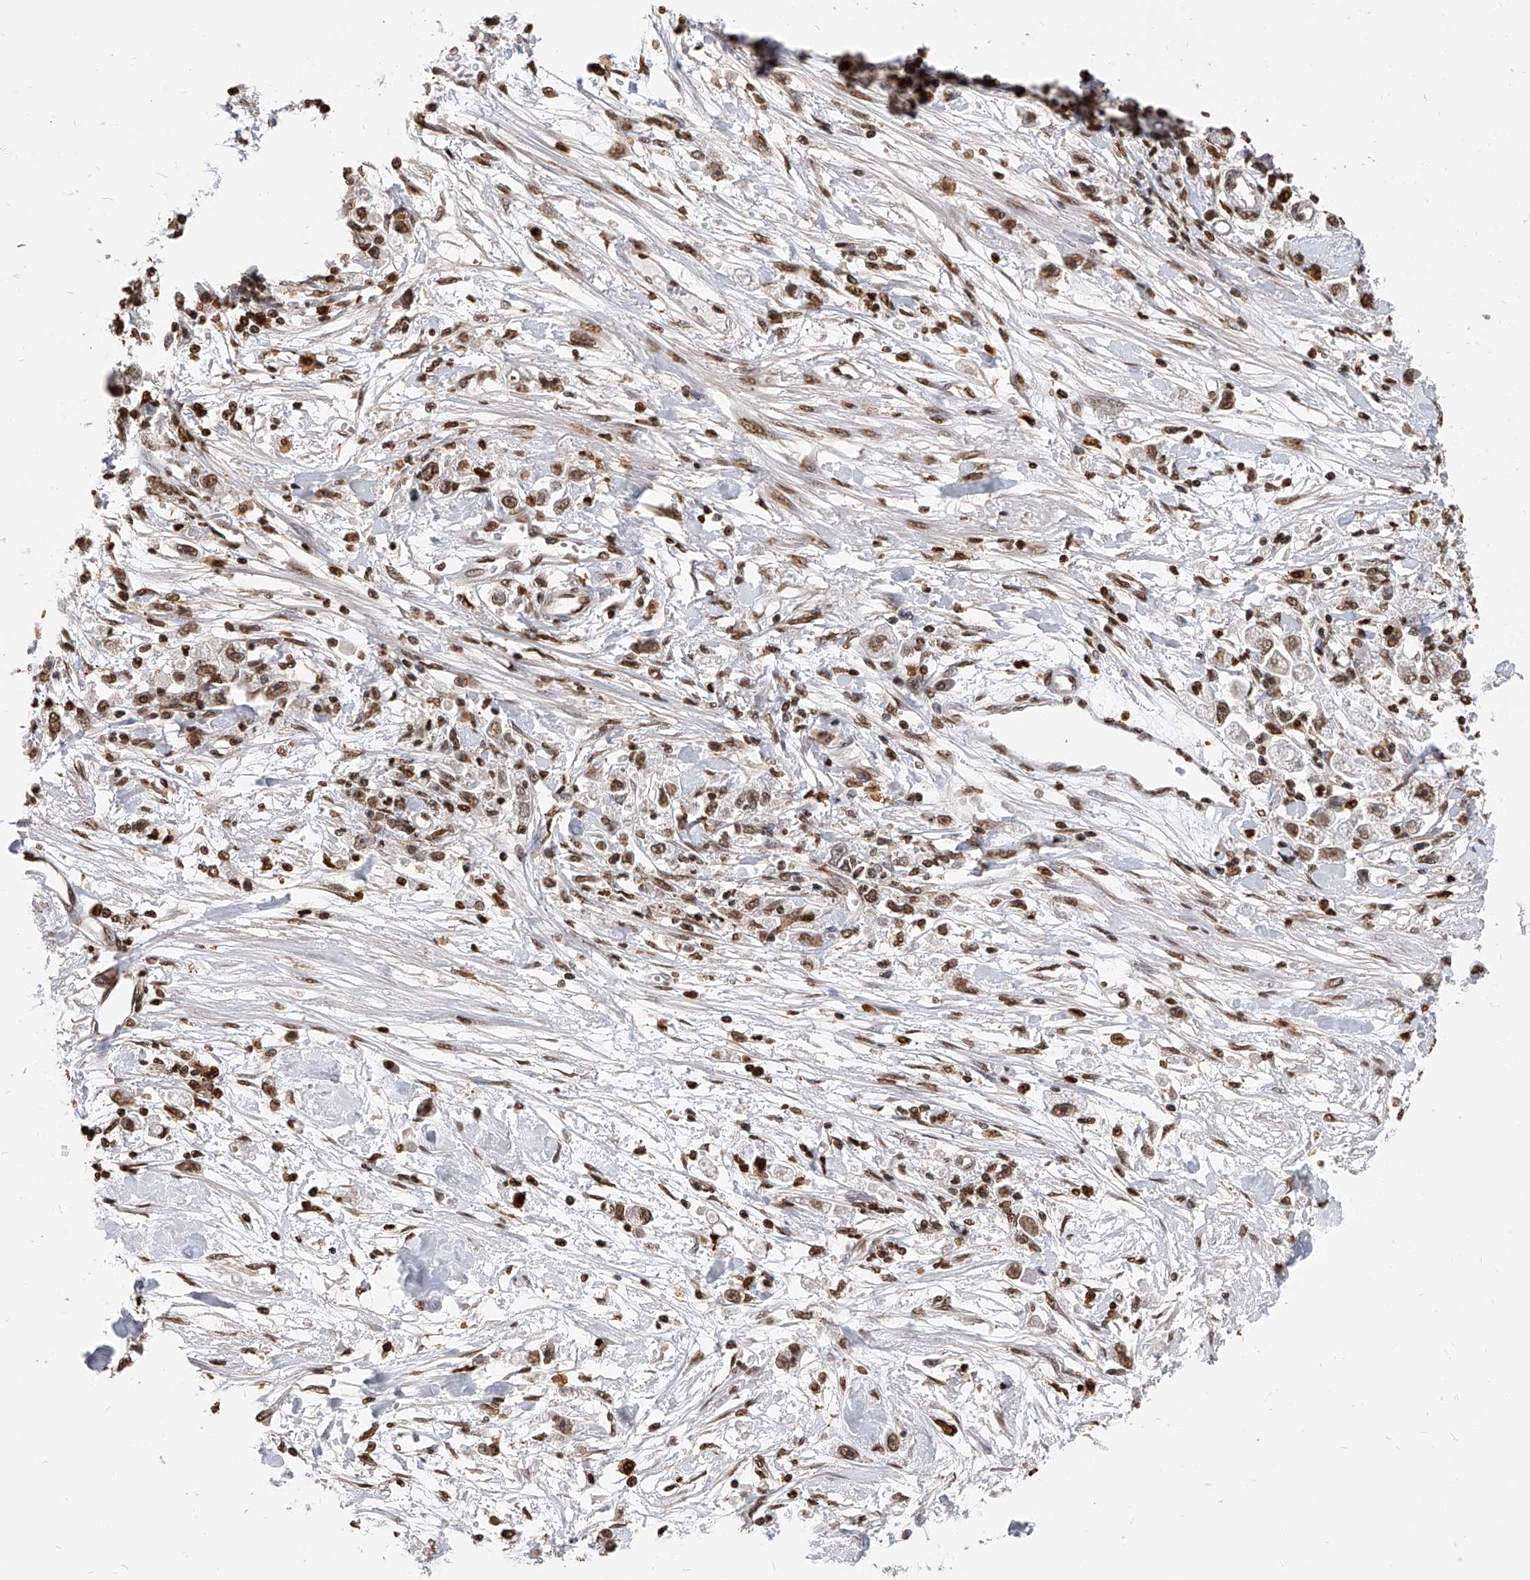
{"staining": {"intensity": "moderate", "quantity": ">75%", "location": "nuclear"}, "tissue": "stomach cancer", "cell_type": "Tumor cells", "image_type": "cancer", "snomed": [{"axis": "morphology", "description": "Adenocarcinoma, NOS"}, {"axis": "topography", "description": "Stomach"}], "caption": "Immunohistochemical staining of human stomach cancer (adenocarcinoma) exhibits medium levels of moderate nuclear expression in approximately >75% of tumor cells. (Brightfield microscopy of DAB IHC at high magnification).", "gene": "CFAP410", "patient": {"sex": "female", "age": 59}}